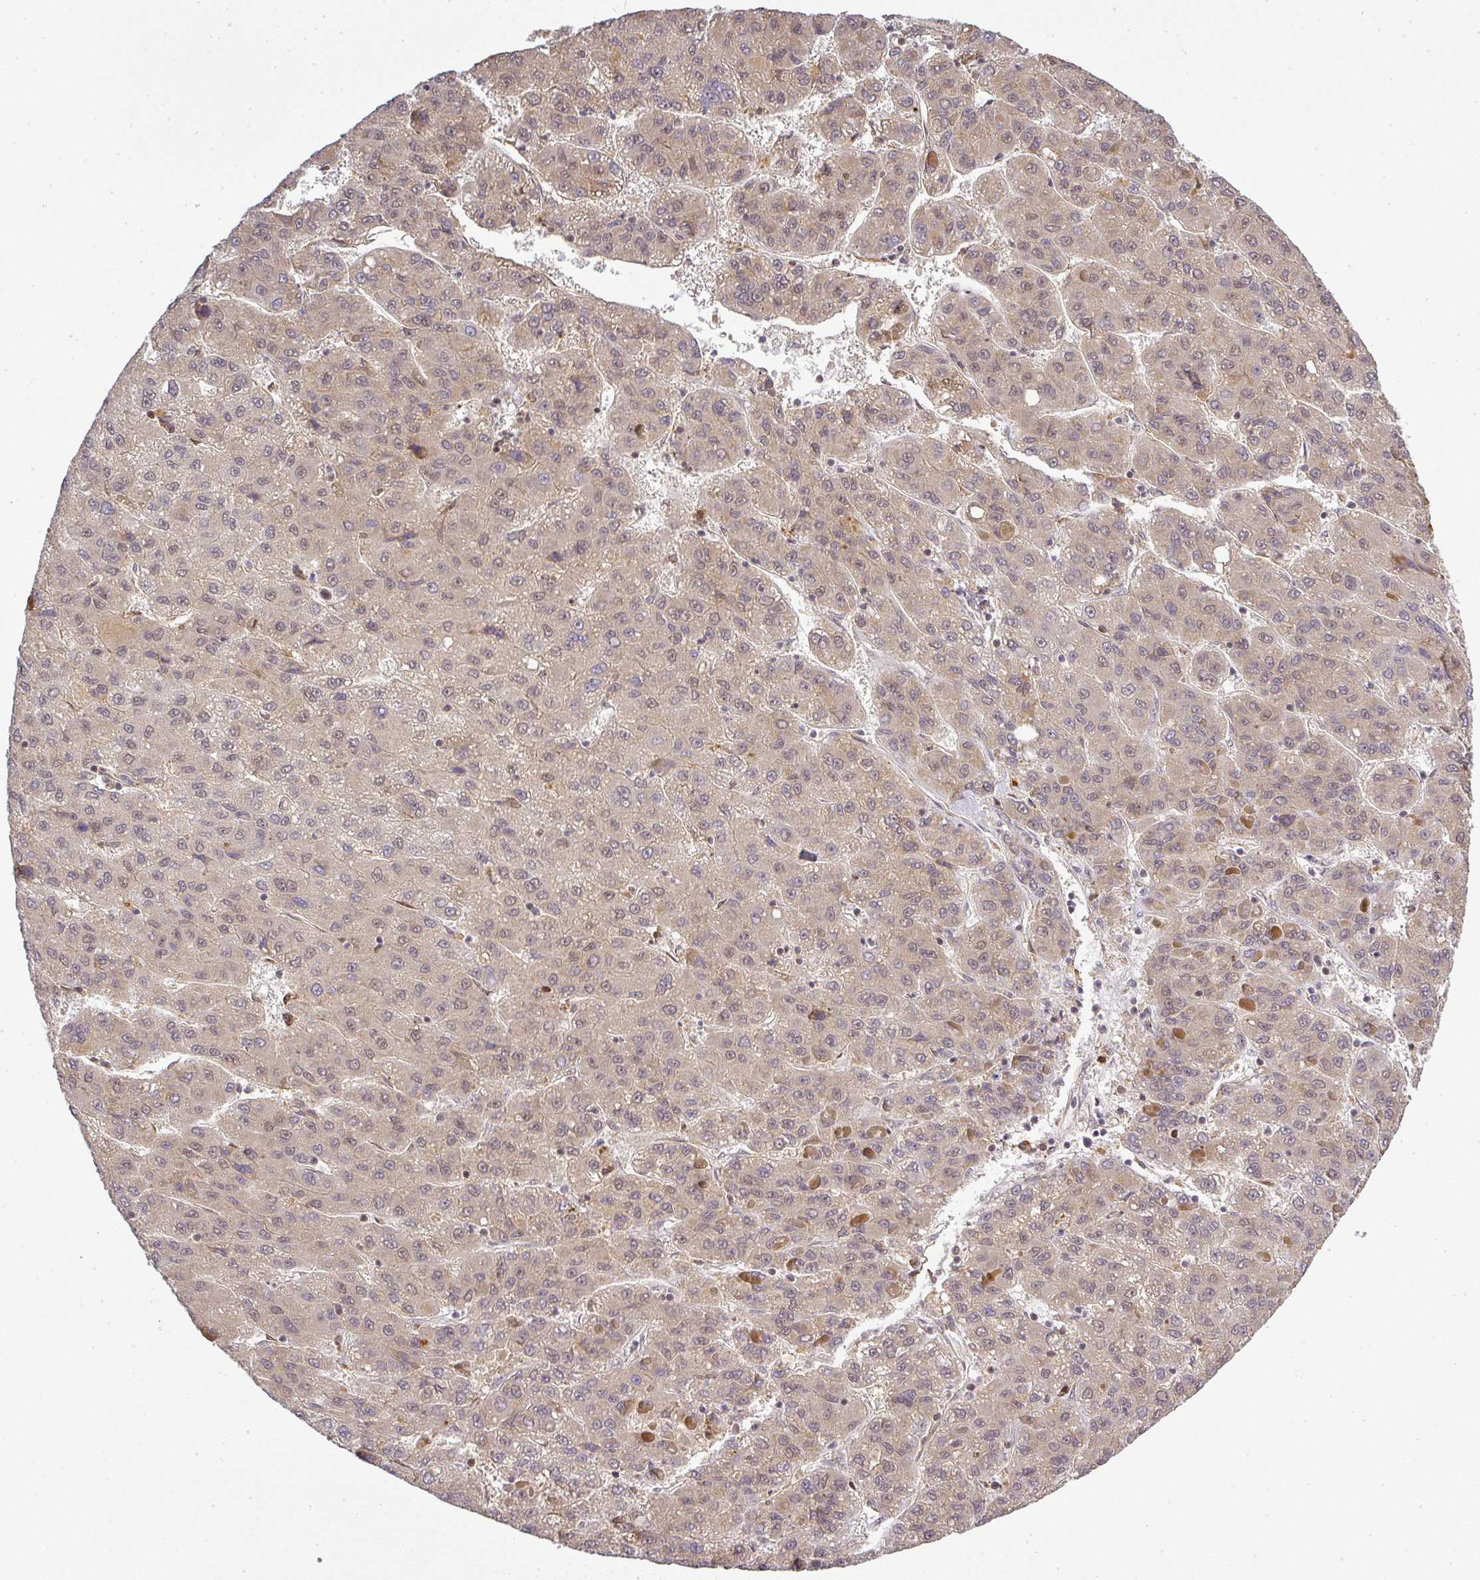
{"staining": {"intensity": "weak", "quantity": "25%-75%", "location": "cytoplasmic/membranous,nuclear"}, "tissue": "liver cancer", "cell_type": "Tumor cells", "image_type": "cancer", "snomed": [{"axis": "morphology", "description": "Carcinoma, Hepatocellular, NOS"}, {"axis": "topography", "description": "Liver"}], "caption": "Immunohistochemistry (IHC) image of liver cancer (hepatocellular carcinoma) stained for a protein (brown), which displays low levels of weak cytoplasmic/membranous and nuclear expression in approximately 25%-75% of tumor cells.", "gene": "FAM153A", "patient": {"sex": "female", "age": 82}}